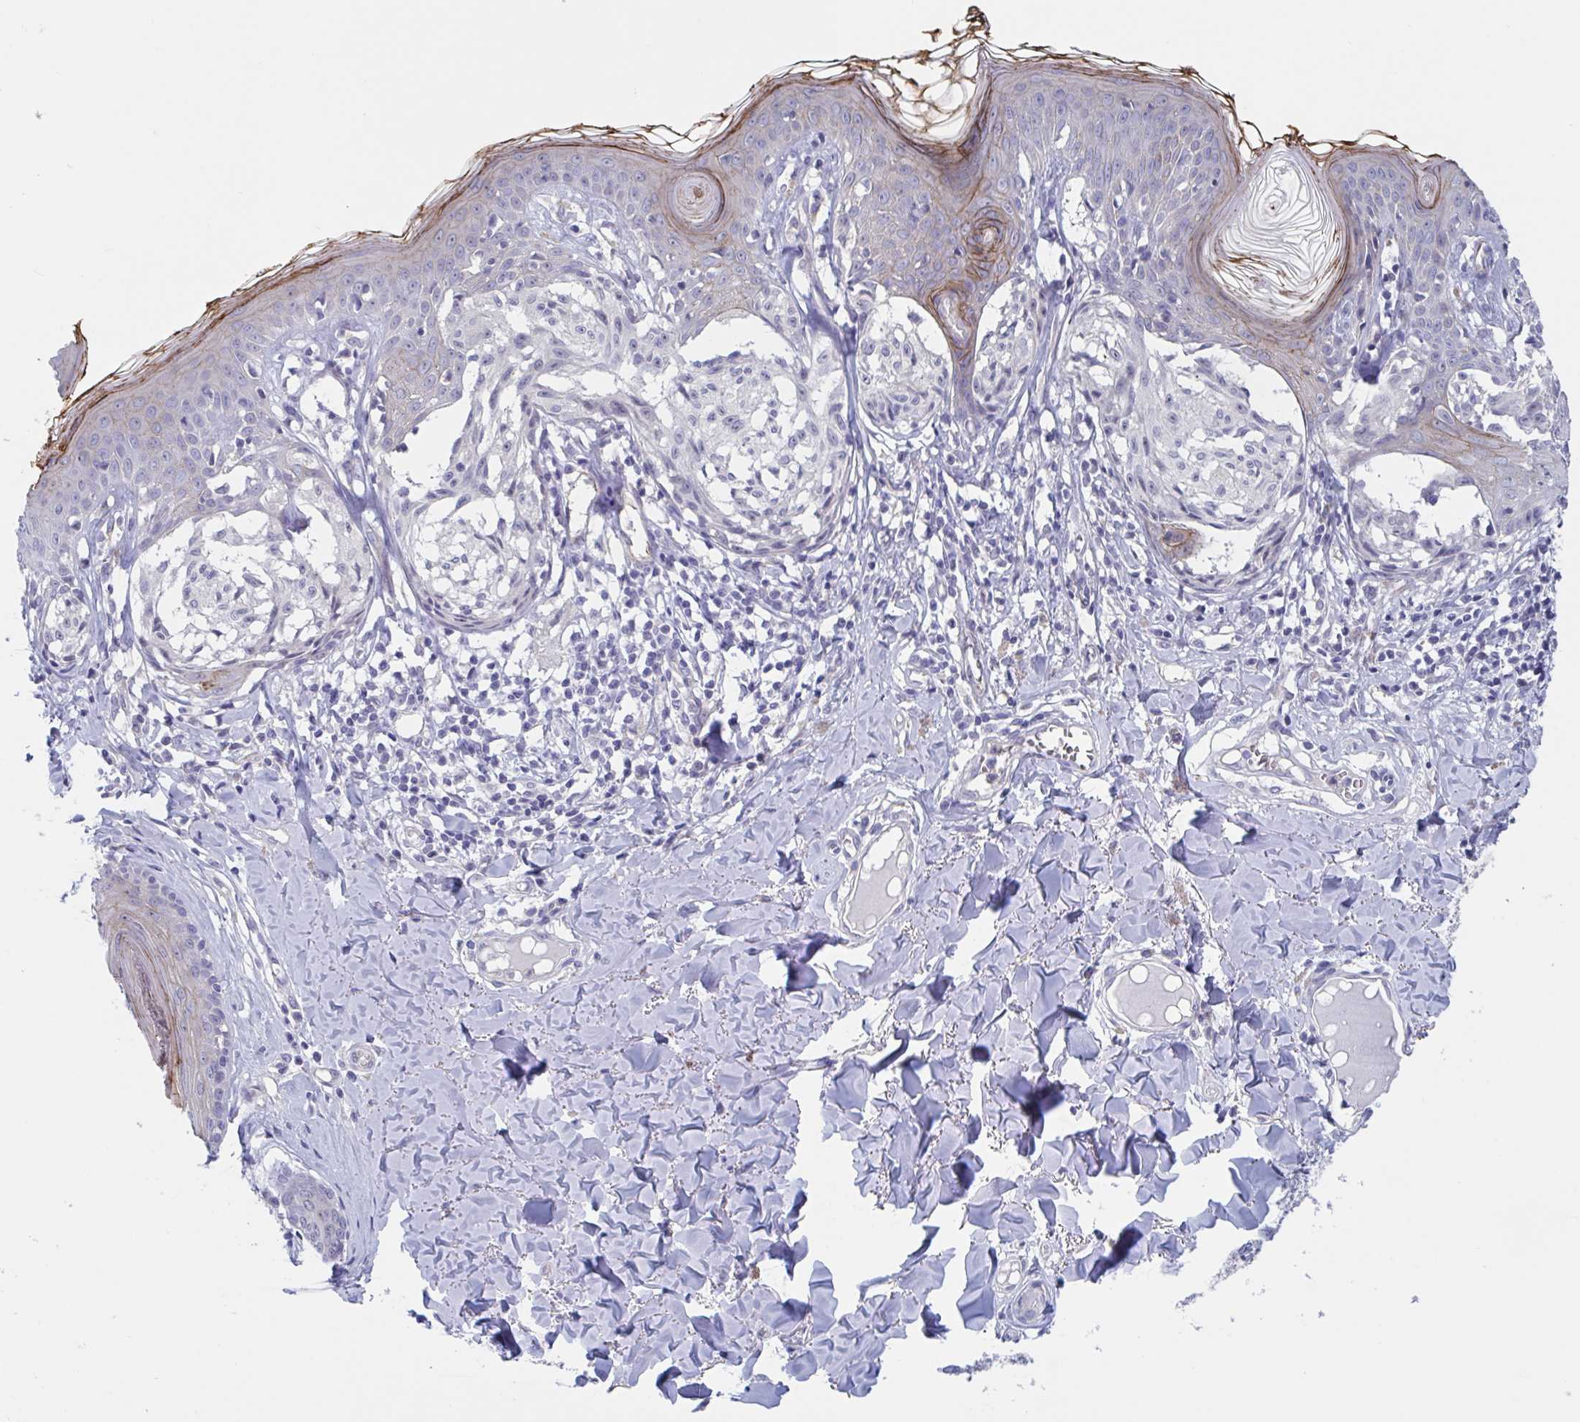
{"staining": {"intensity": "negative", "quantity": "none", "location": "none"}, "tissue": "melanoma", "cell_type": "Tumor cells", "image_type": "cancer", "snomed": [{"axis": "morphology", "description": "Malignant melanoma, NOS"}, {"axis": "topography", "description": "Skin"}], "caption": "Malignant melanoma was stained to show a protein in brown. There is no significant expression in tumor cells.", "gene": "ST14", "patient": {"sex": "female", "age": 43}}